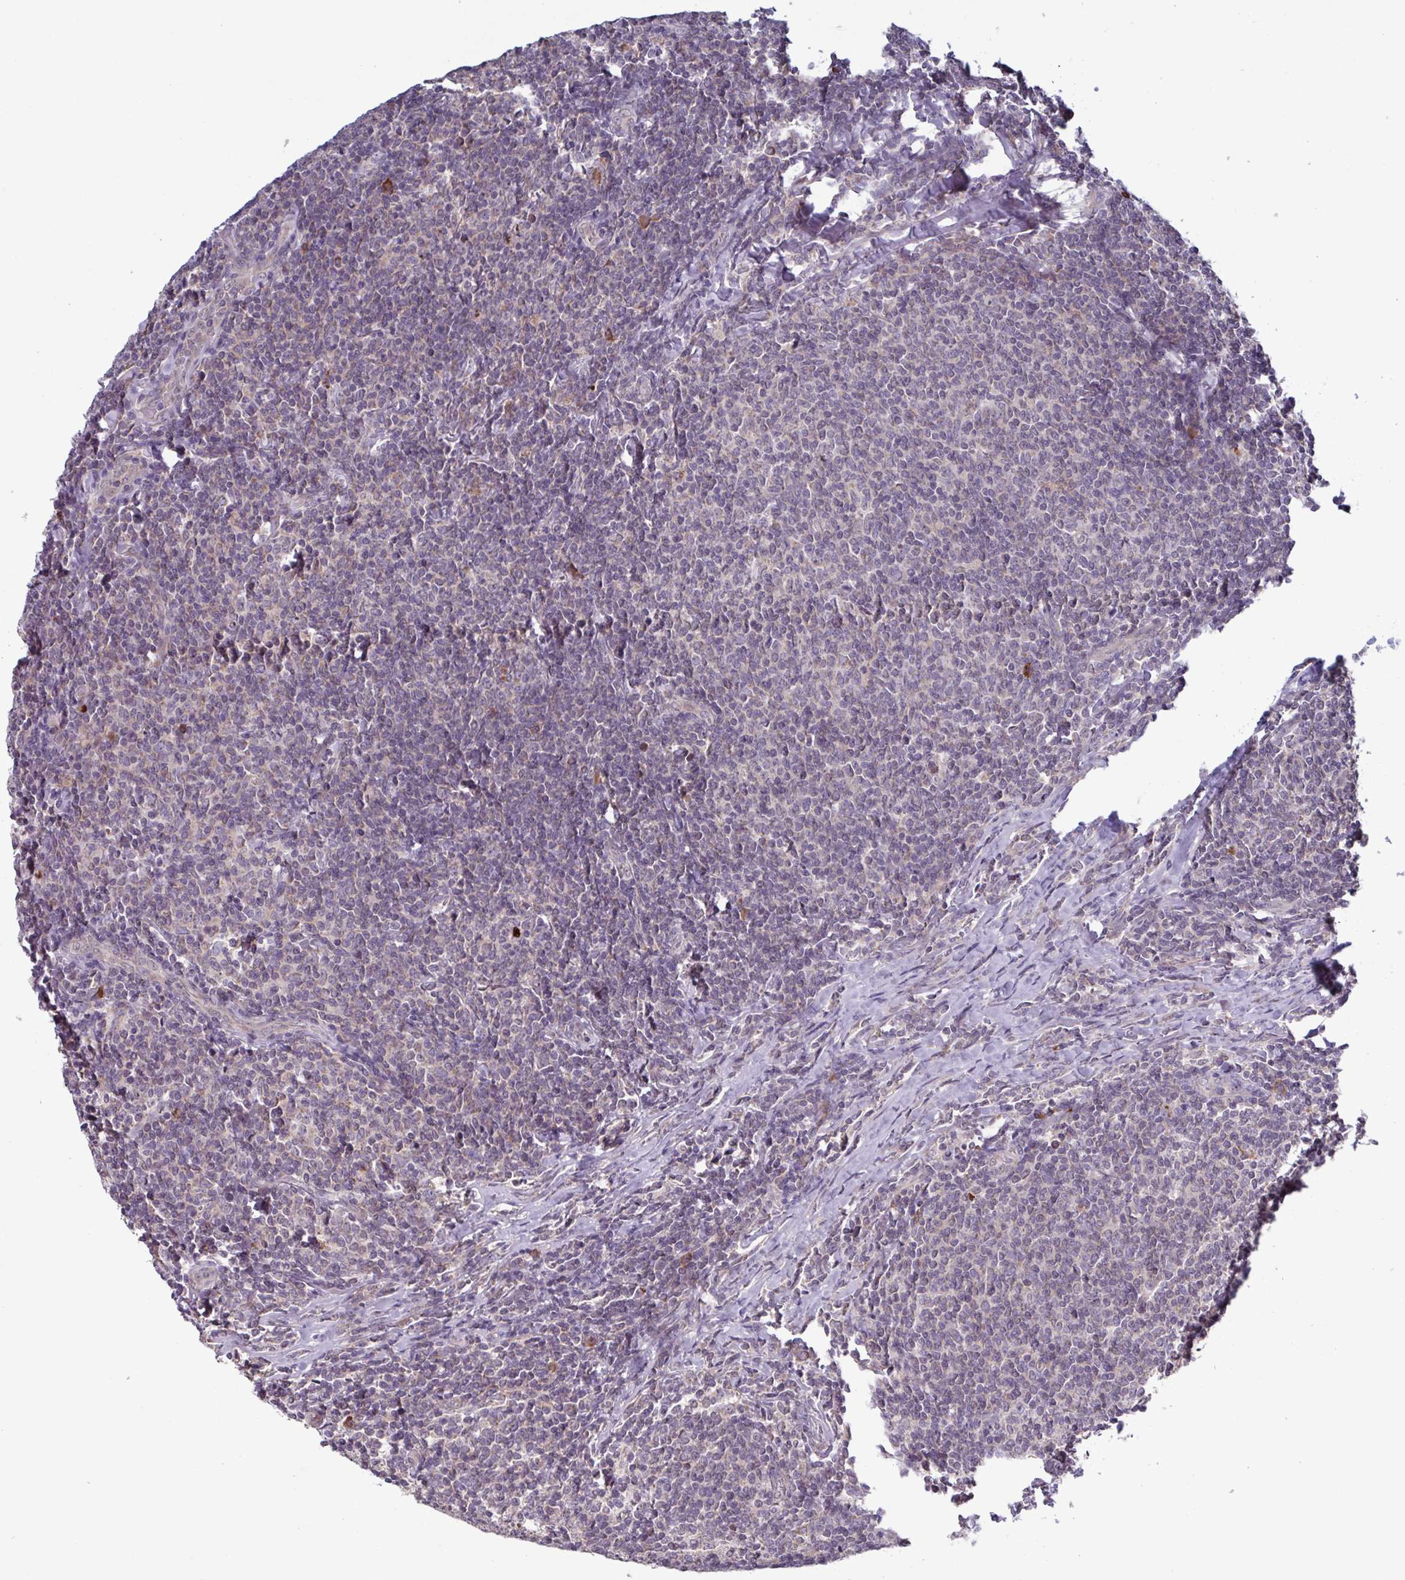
{"staining": {"intensity": "negative", "quantity": "none", "location": "none"}, "tissue": "lymphoma", "cell_type": "Tumor cells", "image_type": "cancer", "snomed": [{"axis": "morphology", "description": "Malignant lymphoma, non-Hodgkin's type, Low grade"}, {"axis": "topography", "description": "Lymph node"}], "caption": "Malignant lymphoma, non-Hodgkin's type (low-grade) was stained to show a protein in brown. There is no significant staining in tumor cells.", "gene": "CD1E", "patient": {"sex": "male", "age": 52}}